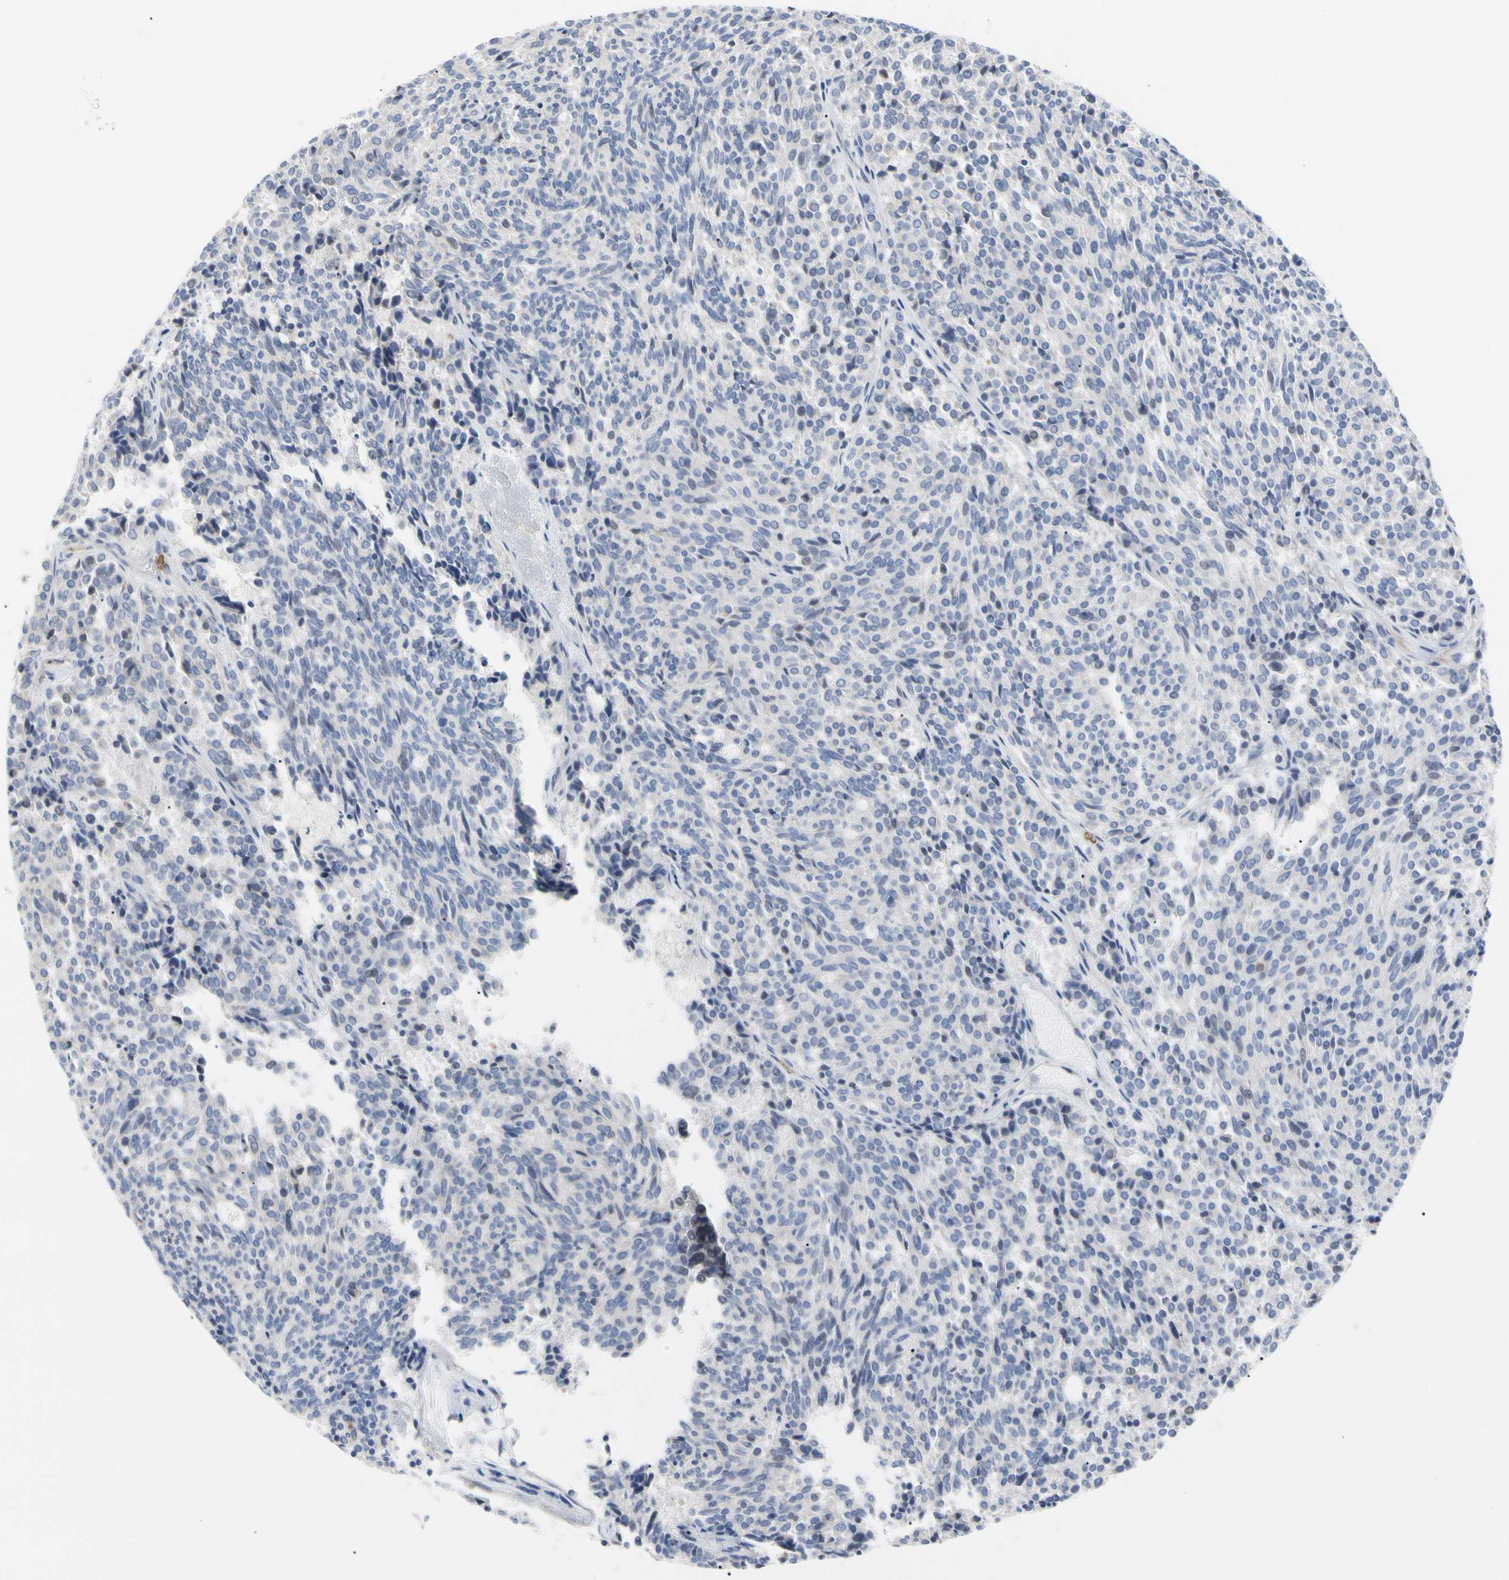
{"staining": {"intensity": "negative", "quantity": "none", "location": "none"}, "tissue": "carcinoid", "cell_type": "Tumor cells", "image_type": "cancer", "snomed": [{"axis": "morphology", "description": "Carcinoid, malignant, NOS"}, {"axis": "topography", "description": "Pancreas"}], "caption": "This is an immunohistochemistry image of carcinoid. There is no staining in tumor cells.", "gene": "MCL1", "patient": {"sex": "female", "age": 54}}